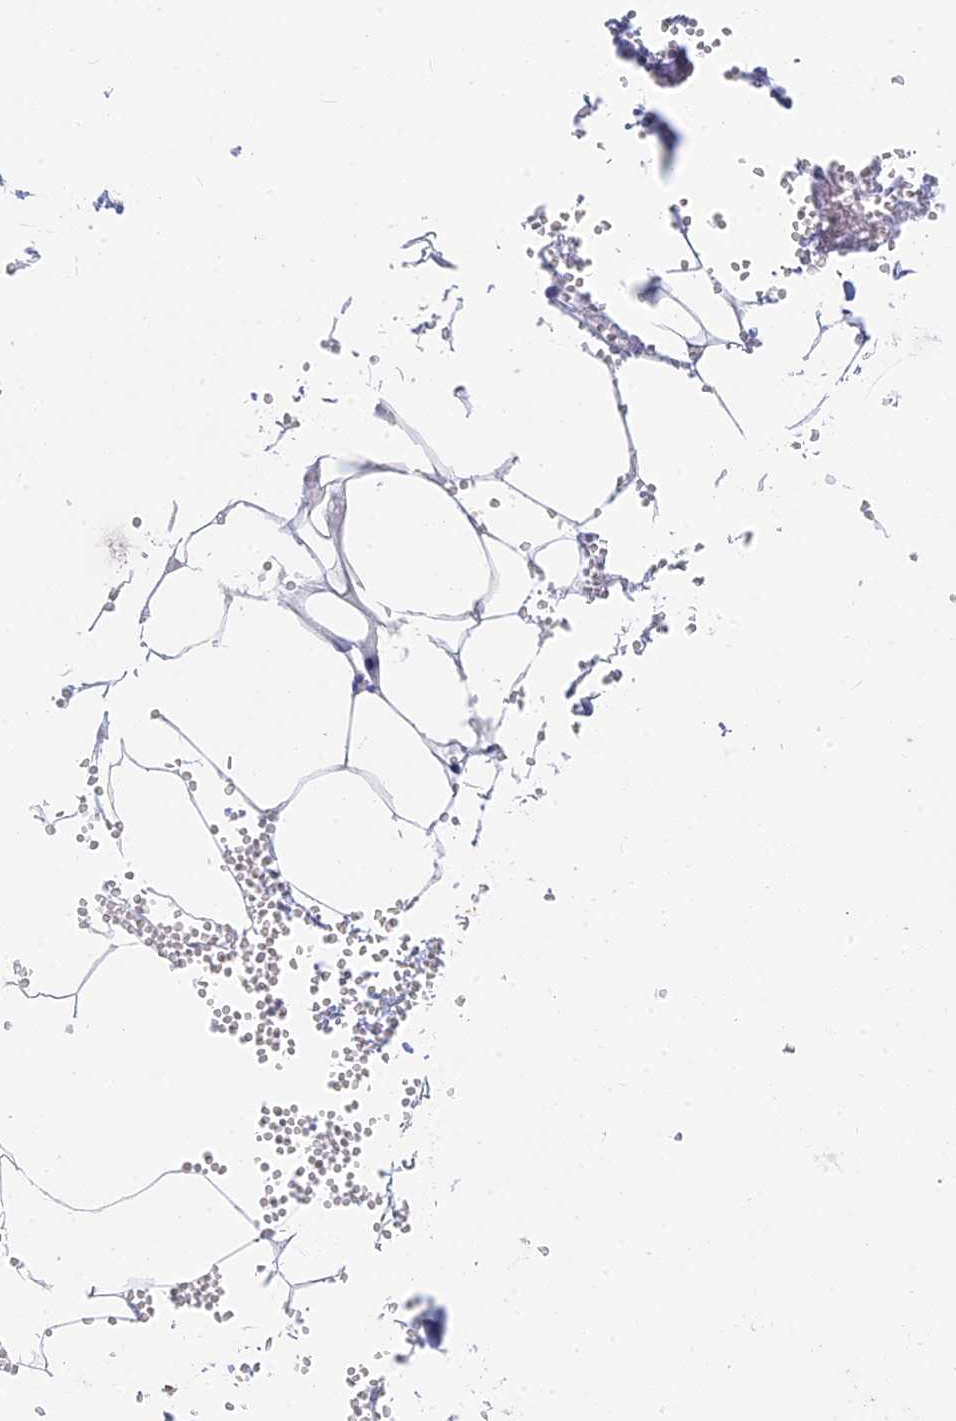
{"staining": {"intensity": "negative", "quantity": "none", "location": "none"}, "tissue": "adipose tissue", "cell_type": "Adipocytes", "image_type": "normal", "snomed": [{"axis": "morphology", "description": "Normal tissue, NOS"}, {"axis": "topography", "description": "Gallbladder"}, {"axis": "topography", "description": "Peripheral nerve tissue"}], "caption": "DAB (3,3'-diaminobenzidine) immunohistochemical staining of unremarkable human adipose tissue demonstrates no significant expression in adipocytes.", "gene": "WDR35", "patient": {"sex": "male", "age": 38}}